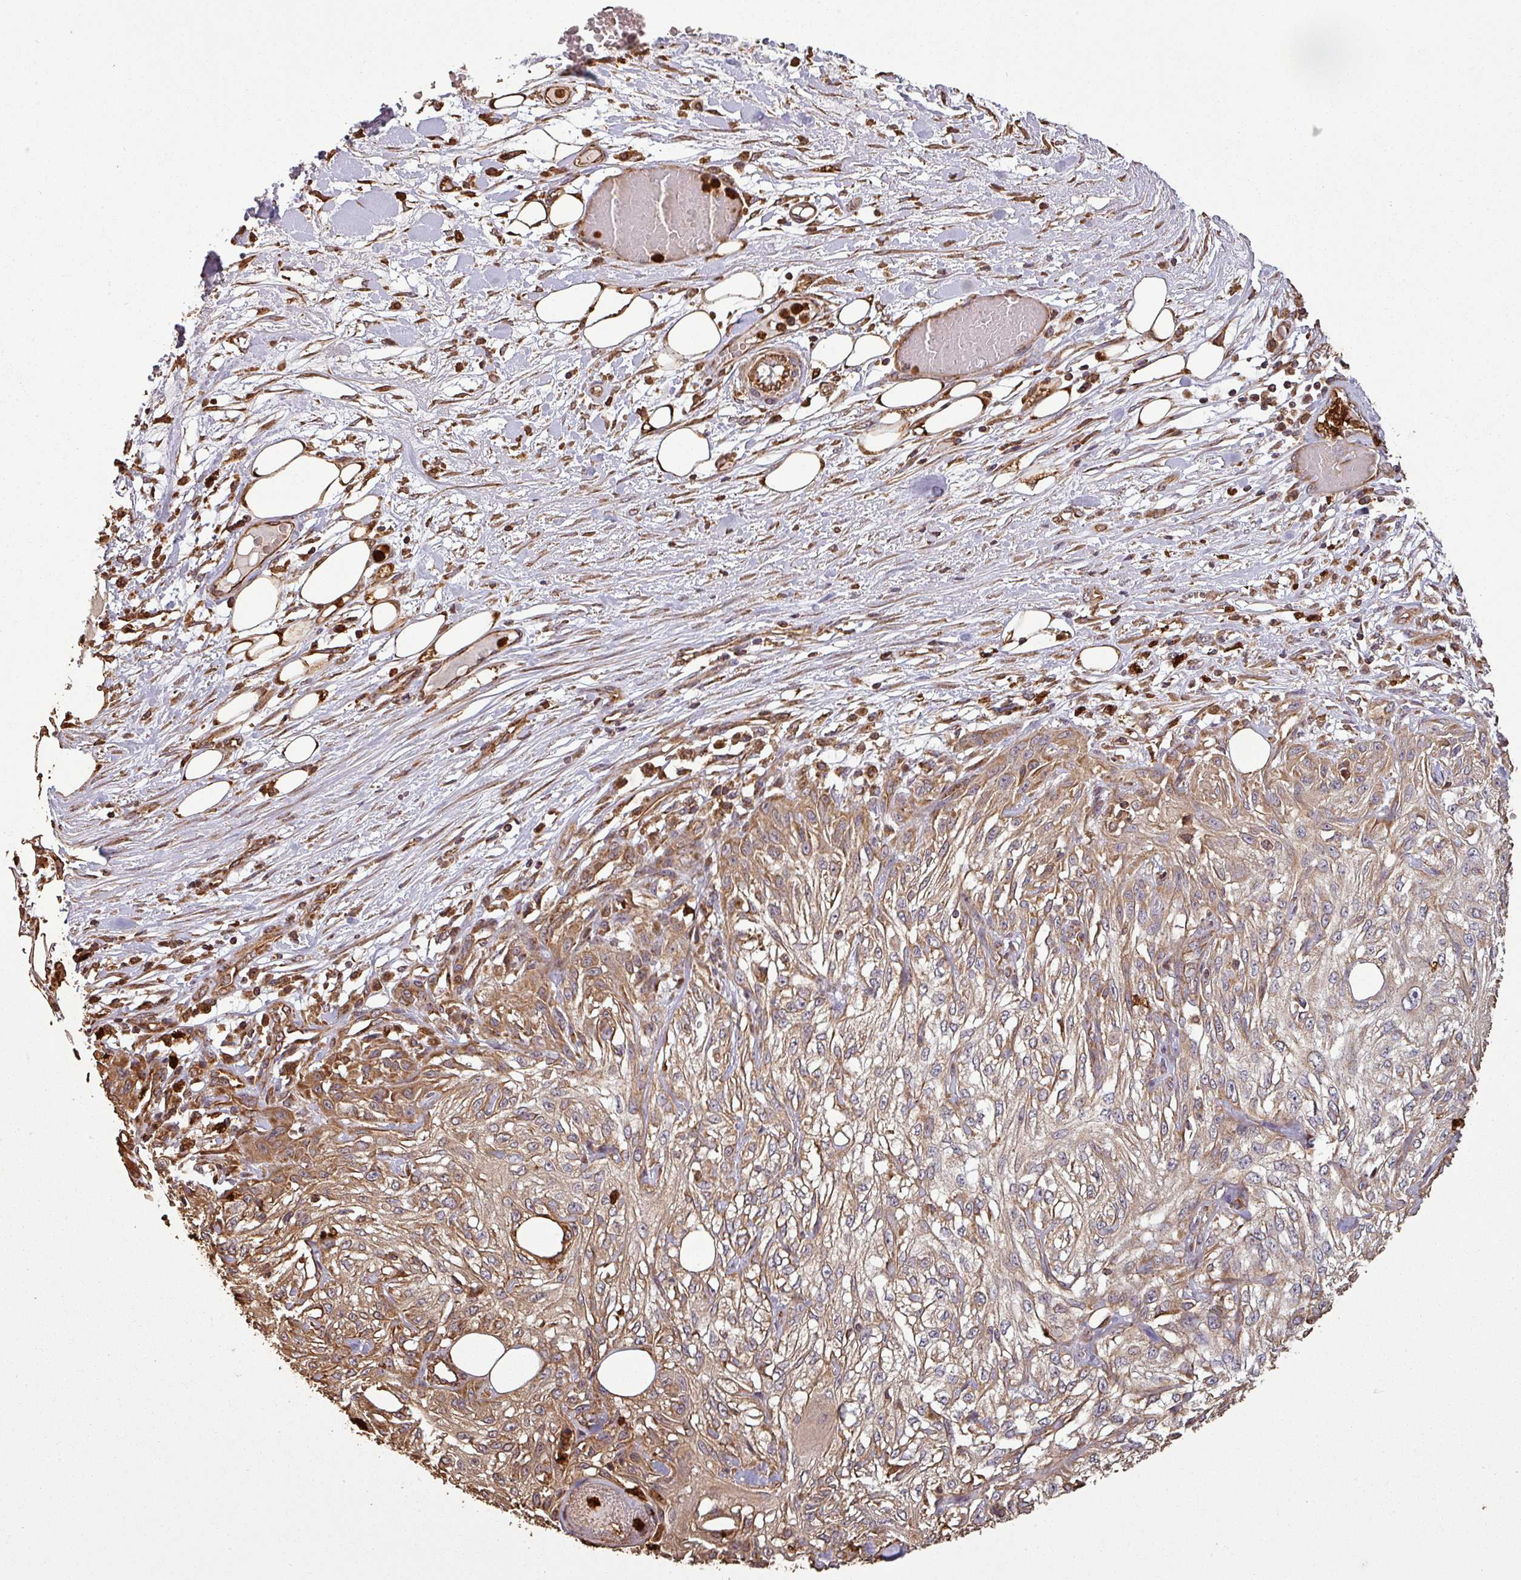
{"staining": {"intensity": "moderate", "quantity": "25%-75%", "location": "cytoplasmic/membranous"}, "tissue": "skin cancer", "cell_type": "Tumor cells", "image_type": "cancer", "snomed": [{"axis": "morphology", "description": "Squamous cell carcinoma, NOS"}, {"axis": "morphology", "description": "Squamous cell carcinoma, metastatic, NOS"}, {"axis": "topography", "description": "Skin"}, {"axis": "topography", "description": "Lymph node"}], "caption": "Immunohistochemistry (IHC) (DAB (3,3'-diaminobenzidine)) staining of skin cancer (squamous cell carcinoma) demonstrates moderate cytoplasmic/membranous protein positivity in about 25%-75% of tumor cells. The protein is shown in brown color, while the nuclei are stained blue.", "gene": "PLEKHM1", "patient": {"sex": "male", "age": 75}}